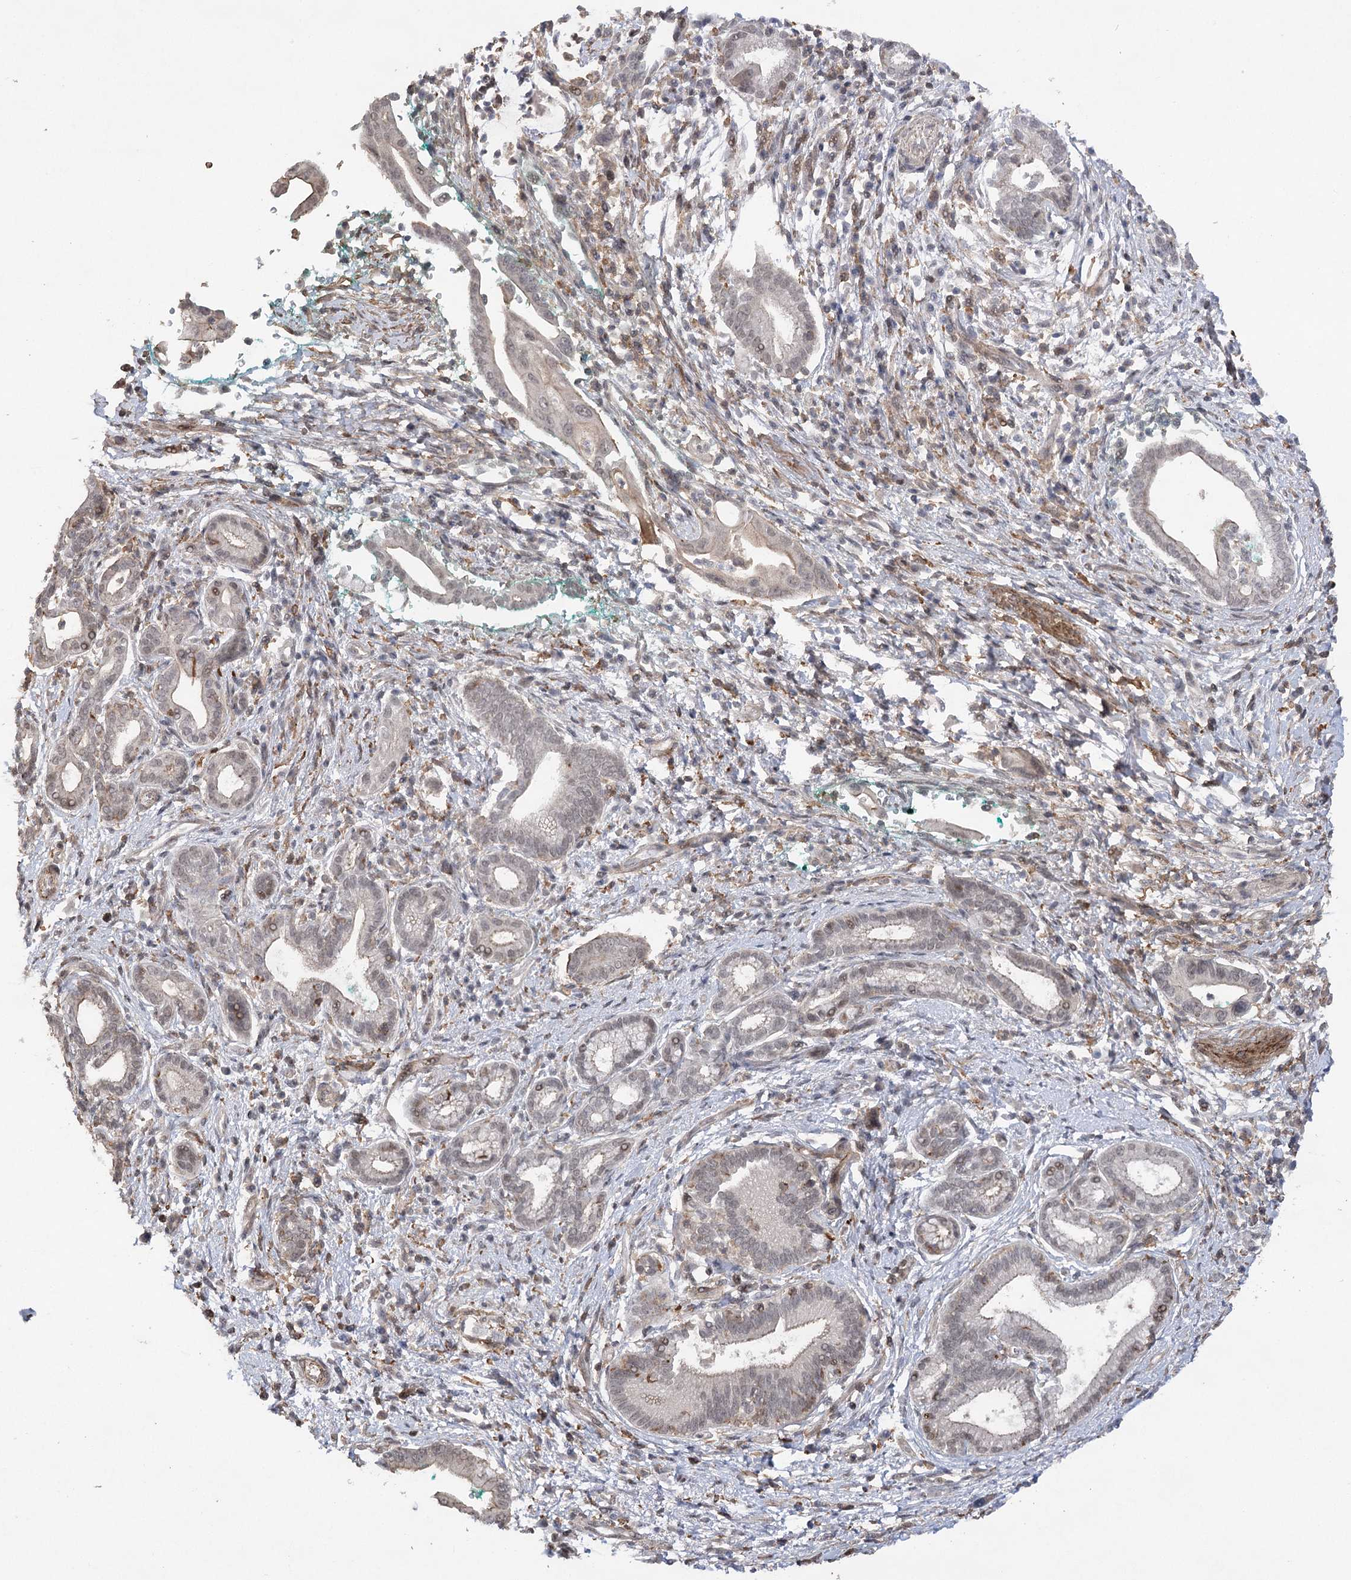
{"staining": {"intensity": "weak", "quantity": "<25%", "location": "nuclear"}, "tissue": "pancreatic cancer", "cell_type": "Tumor cells", "image_type": "cancer", "snomed": [{"axis": "morphology", "description": "Adenocarcinoma, NOS"}, {"axis": "topography", "description": "Pancreas"}], "caption": "This is an IHC image of pancreatic cancer. There is no staining in tumor cells.", "gene": "OBSL1", "patient": {"sex": "male", "age": 78}}